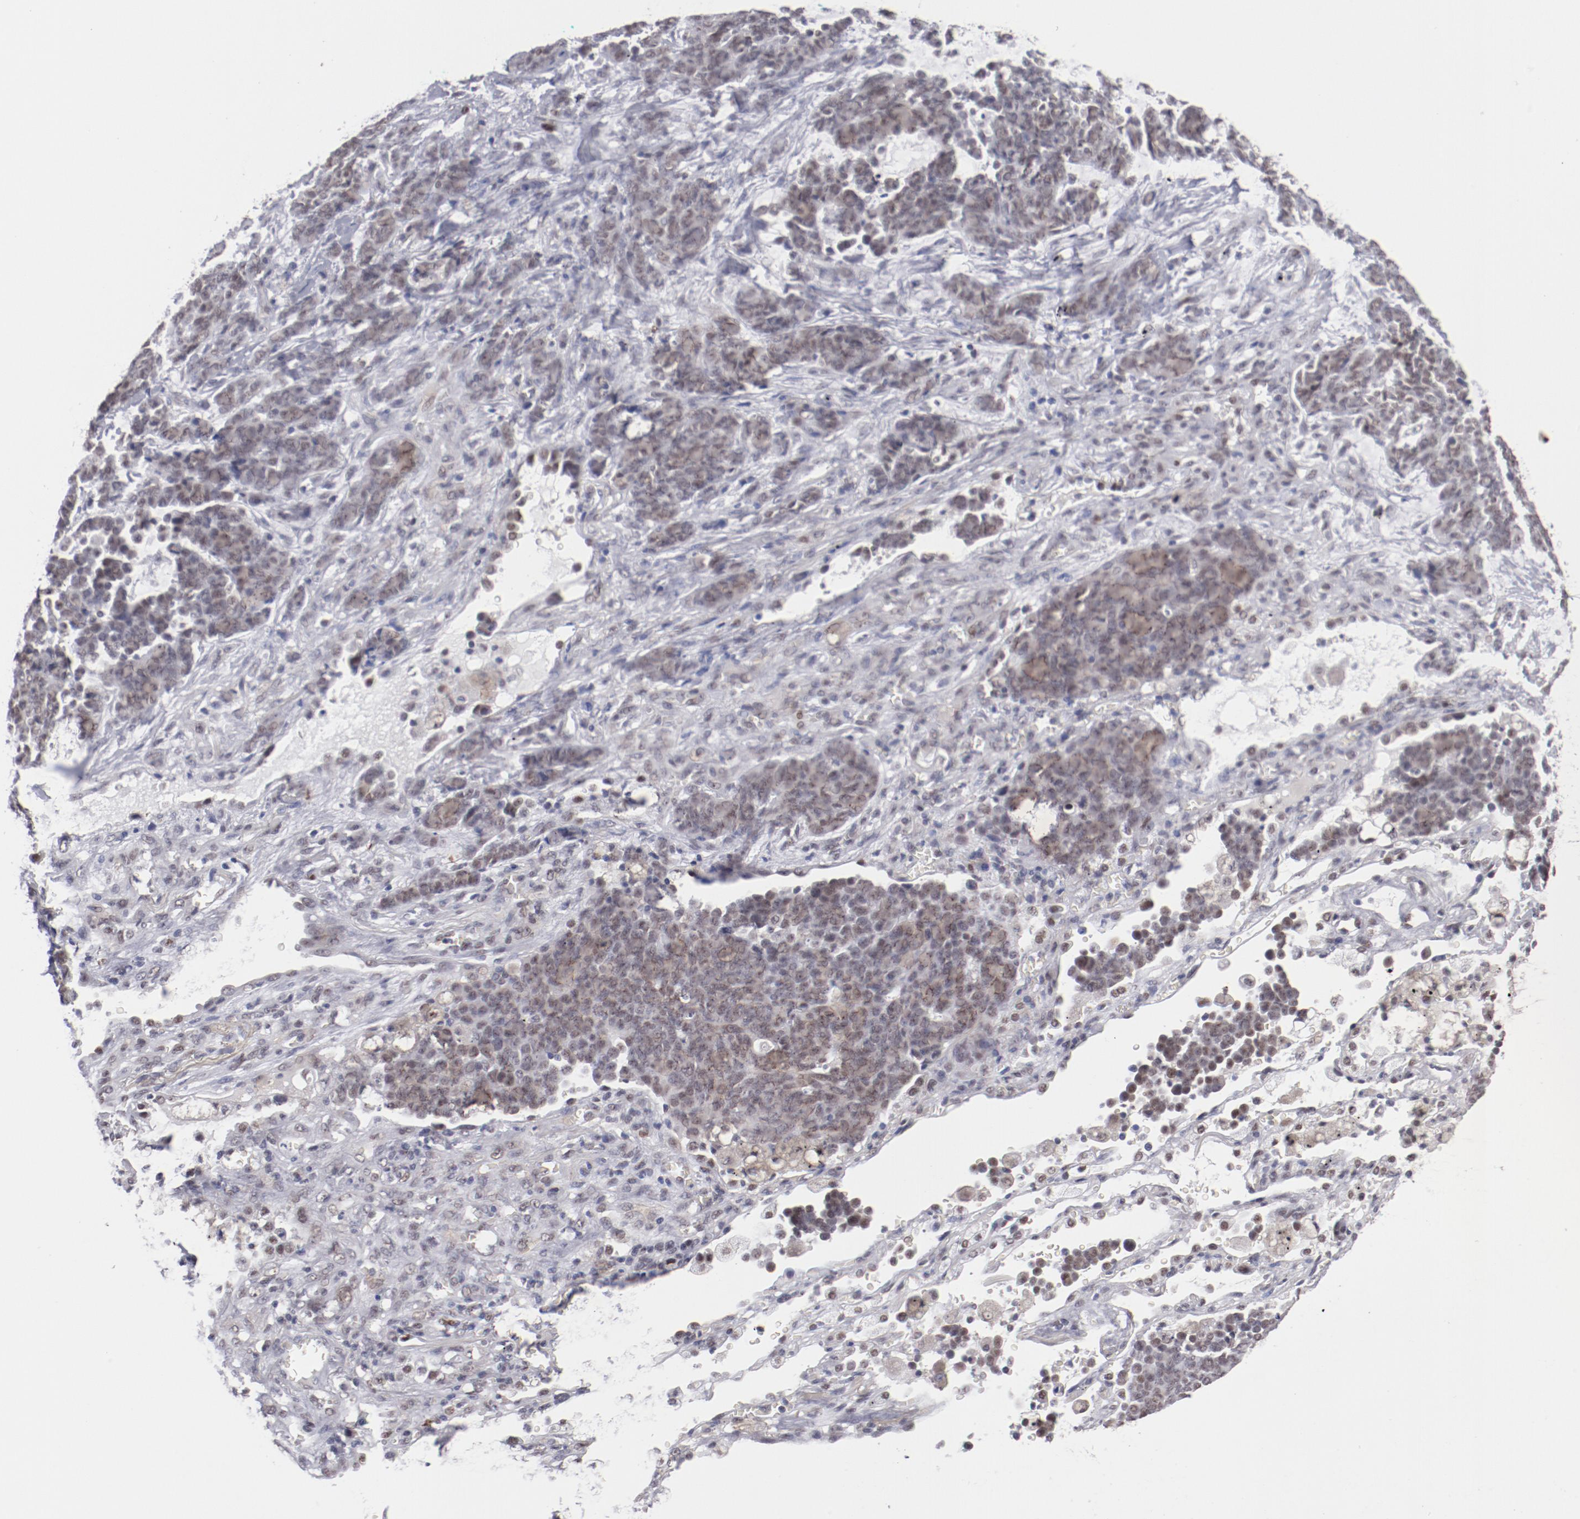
{"staining": {"intensity": "weak", "quantity": ">75%", "location": "nuclear"}, "tissue": "lung cancer", "cell_type": "Tumor cells", "image_type": "cancer", "snomed": [{"axis": "morphology", "description": "Neoplasm, malignant, NOS"}, {"axis": "topography", "description": "Lung"}], "caption": "Brown immunohistochemical staining in malignant neoplasm (lung) shows weak nuclear staining in about >75% of tumor cells.", "gene": "TFAP4", "patient": {"sex": "female", "age": 58}}